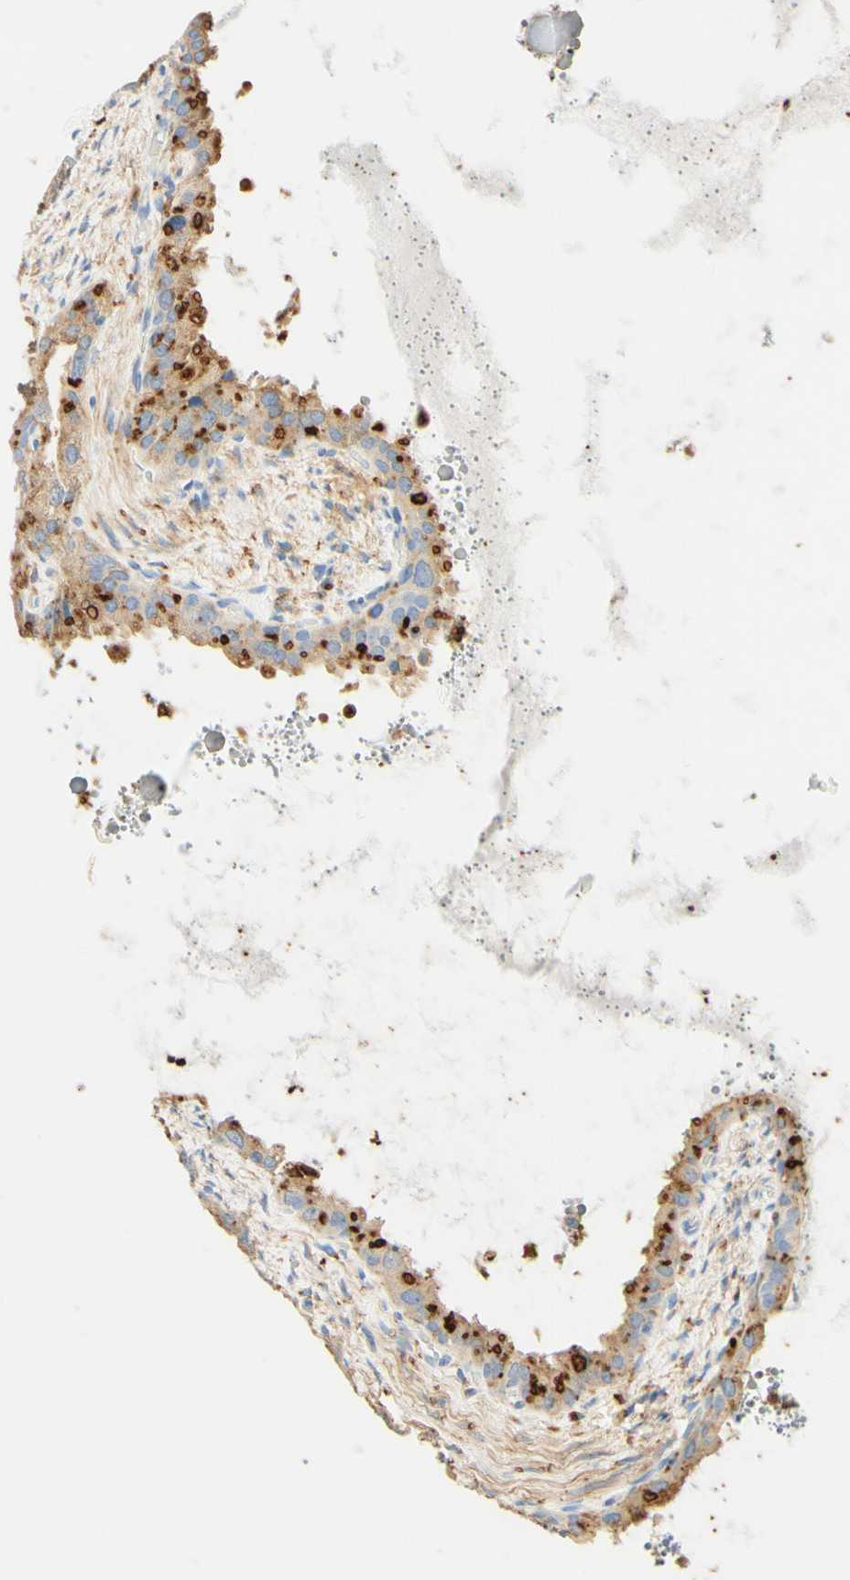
{"staining": {"intensity": "moderate", "quantity": "25%-75%", "location": "cytoplasmic/membranous"}, "tissue": "seminal vesicle", "cell_type": "Glandular cells", "image_type": "normal", "snomed": [{"axis": "morphology", "description": "Normal tissue, NOS"}, {"axis": "topography", "description": "Seminal veicle"}], "caption": "IHC (DAB (3,3'-diaminobenzidine)) staining of normal seminal vesicle displays moderate cytoplasmic/membranous protein positivity in approximately 25%-75% of glandular cells.", "gene": "CD63", "patient": {"sex": "male", "age": 68}}